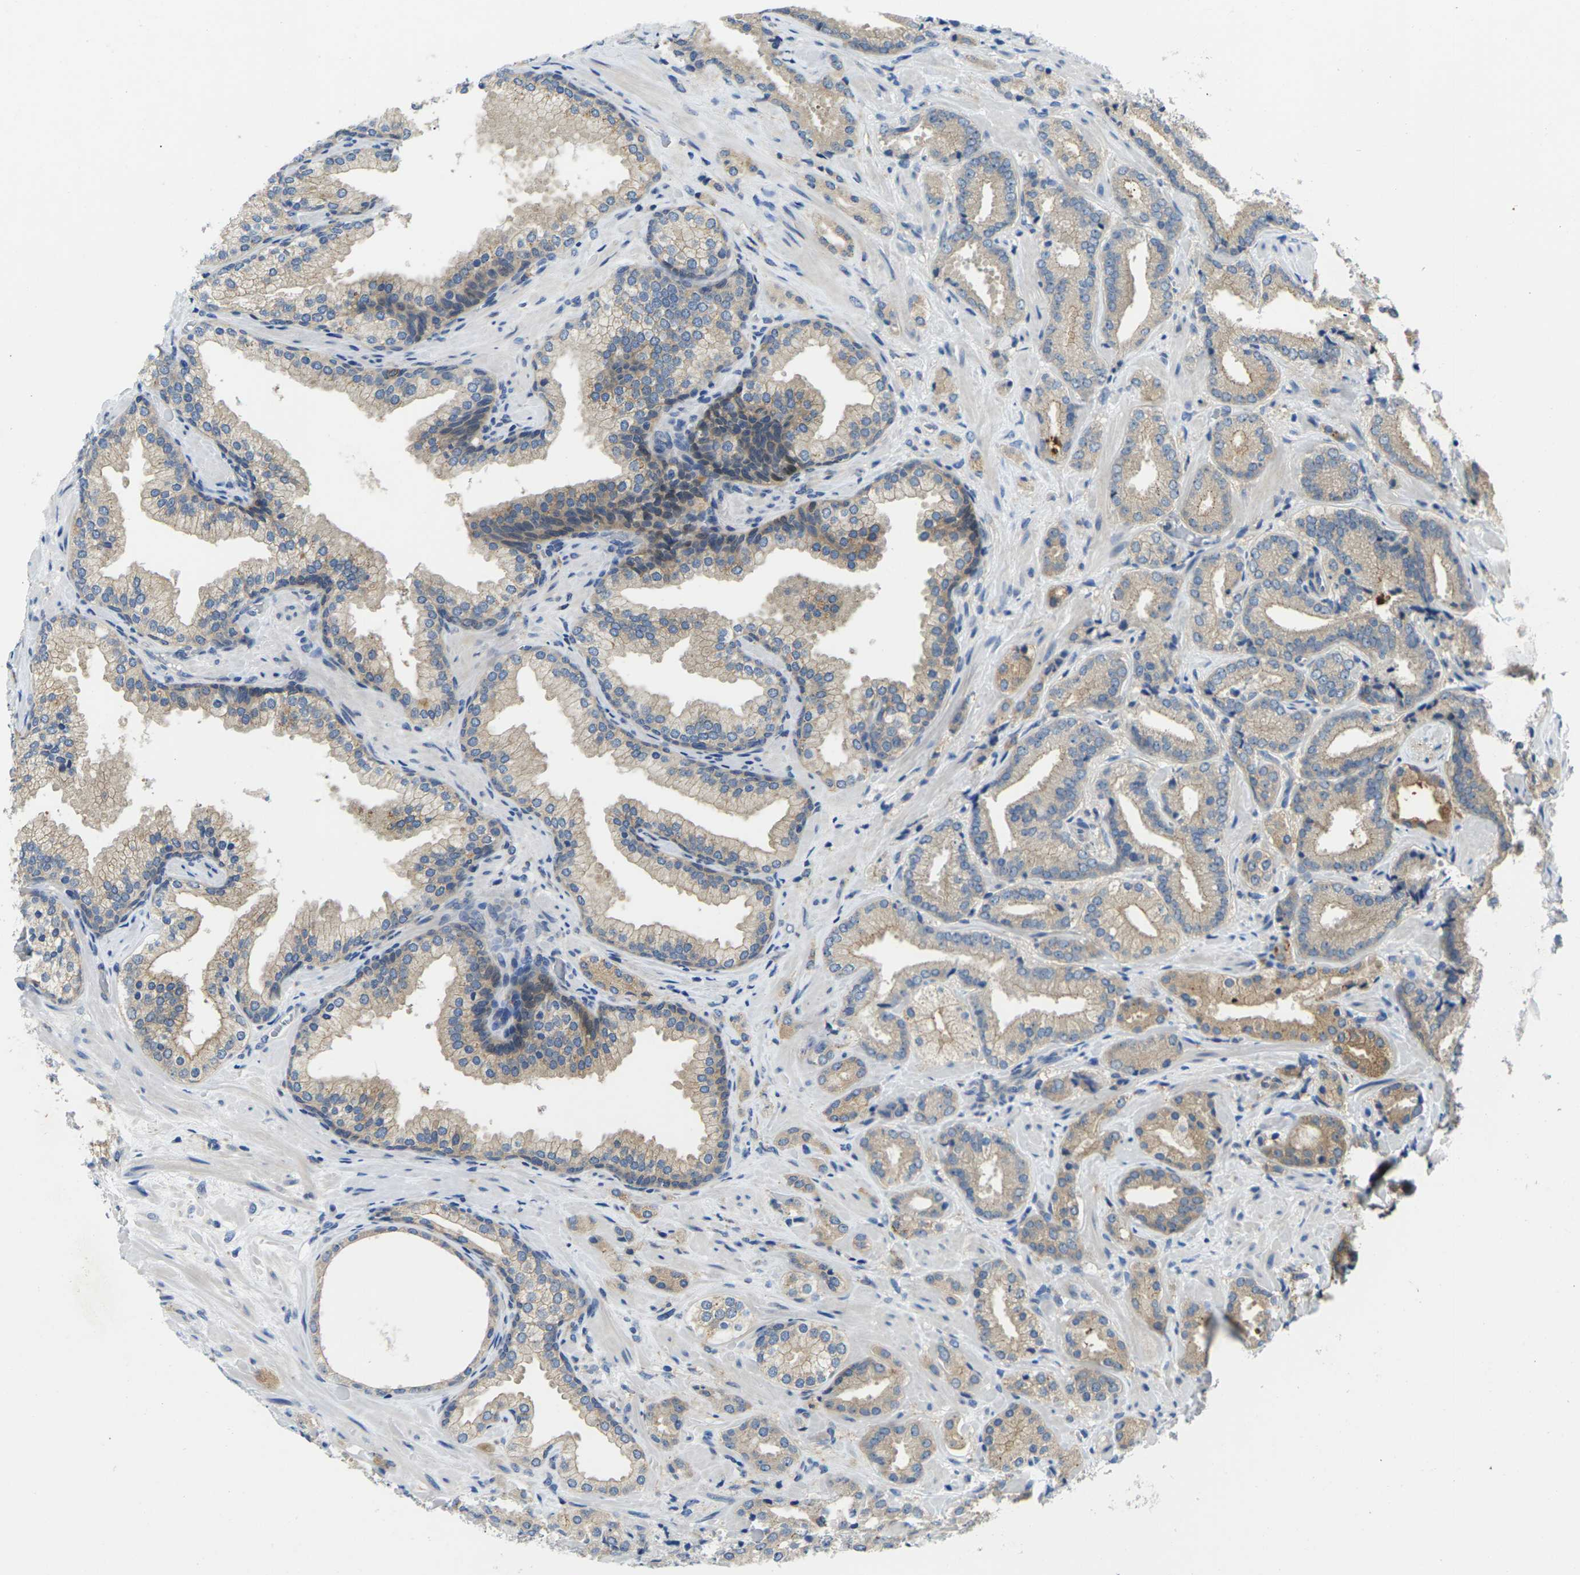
{"staining": {"intensity": "moderate", "quantity": ">75%", "location": "cytoplasmic/membranous"}, "tissue": "prostate cancer", "cell_type": "Tumor cells", "image_type": "cancer", "snomed": [{"axis": "morphology", "description": "Adenocarcinoma, High grade"}, {"axis": "topography", "description": "Prostate"}], "caption": "Tumor cells show moderate cytoplasmic/membranous staining in approximately >75% of cells in adenocarcinoma (high-grade) (prostate). The protein is stained brown, and the nuclei are stained in blue (DAB (3,3'-diaminobenzidine) IHC with brightfield microscopy, high magnification).", "gene": "SCNN1A", "patient": {"sex": "male", "age": 64}}